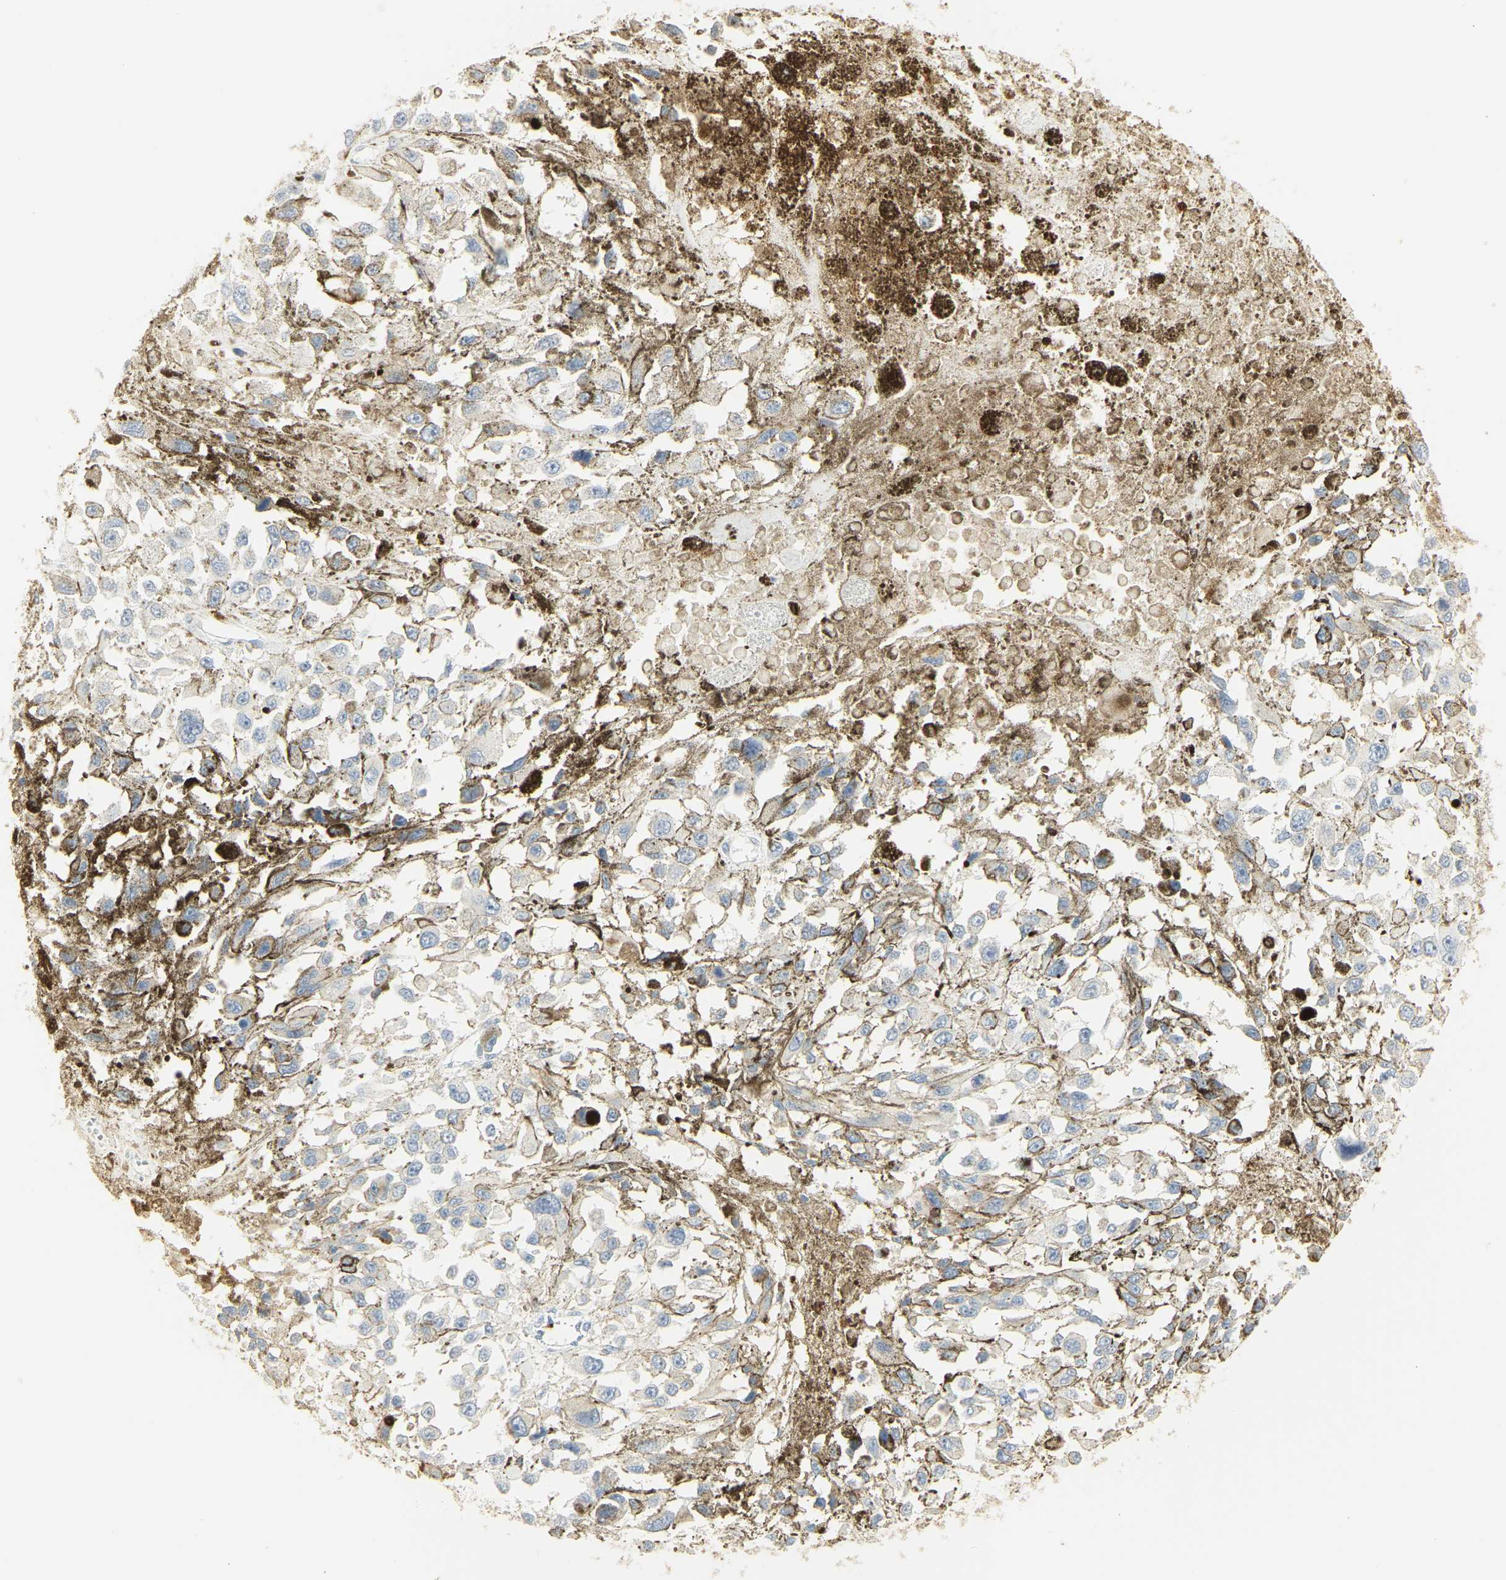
{"staining": {"intensity": "negative", "quantity": "none", "location": "none"}, "tissue": "melanoma", "cell_type": "Tumor cells", "image_type": "cancer", "snomed": [{"axis": "morphology", "description": "Malignant melanoma, Metastatic site"}, {"axis": "topography", "description": "Lymph node"}], "caption": "There is no significant expression in tumor cells of melanoma. Brightfield microscopy of immunohistochemistry (IHC) stained with DAB (3,3'-diaminobenzidine) (brown) and hematoxylin (blue), captured at high magnification.", "gene": "CEACAM5", "patient": {"sex": "male", "age": 59}}